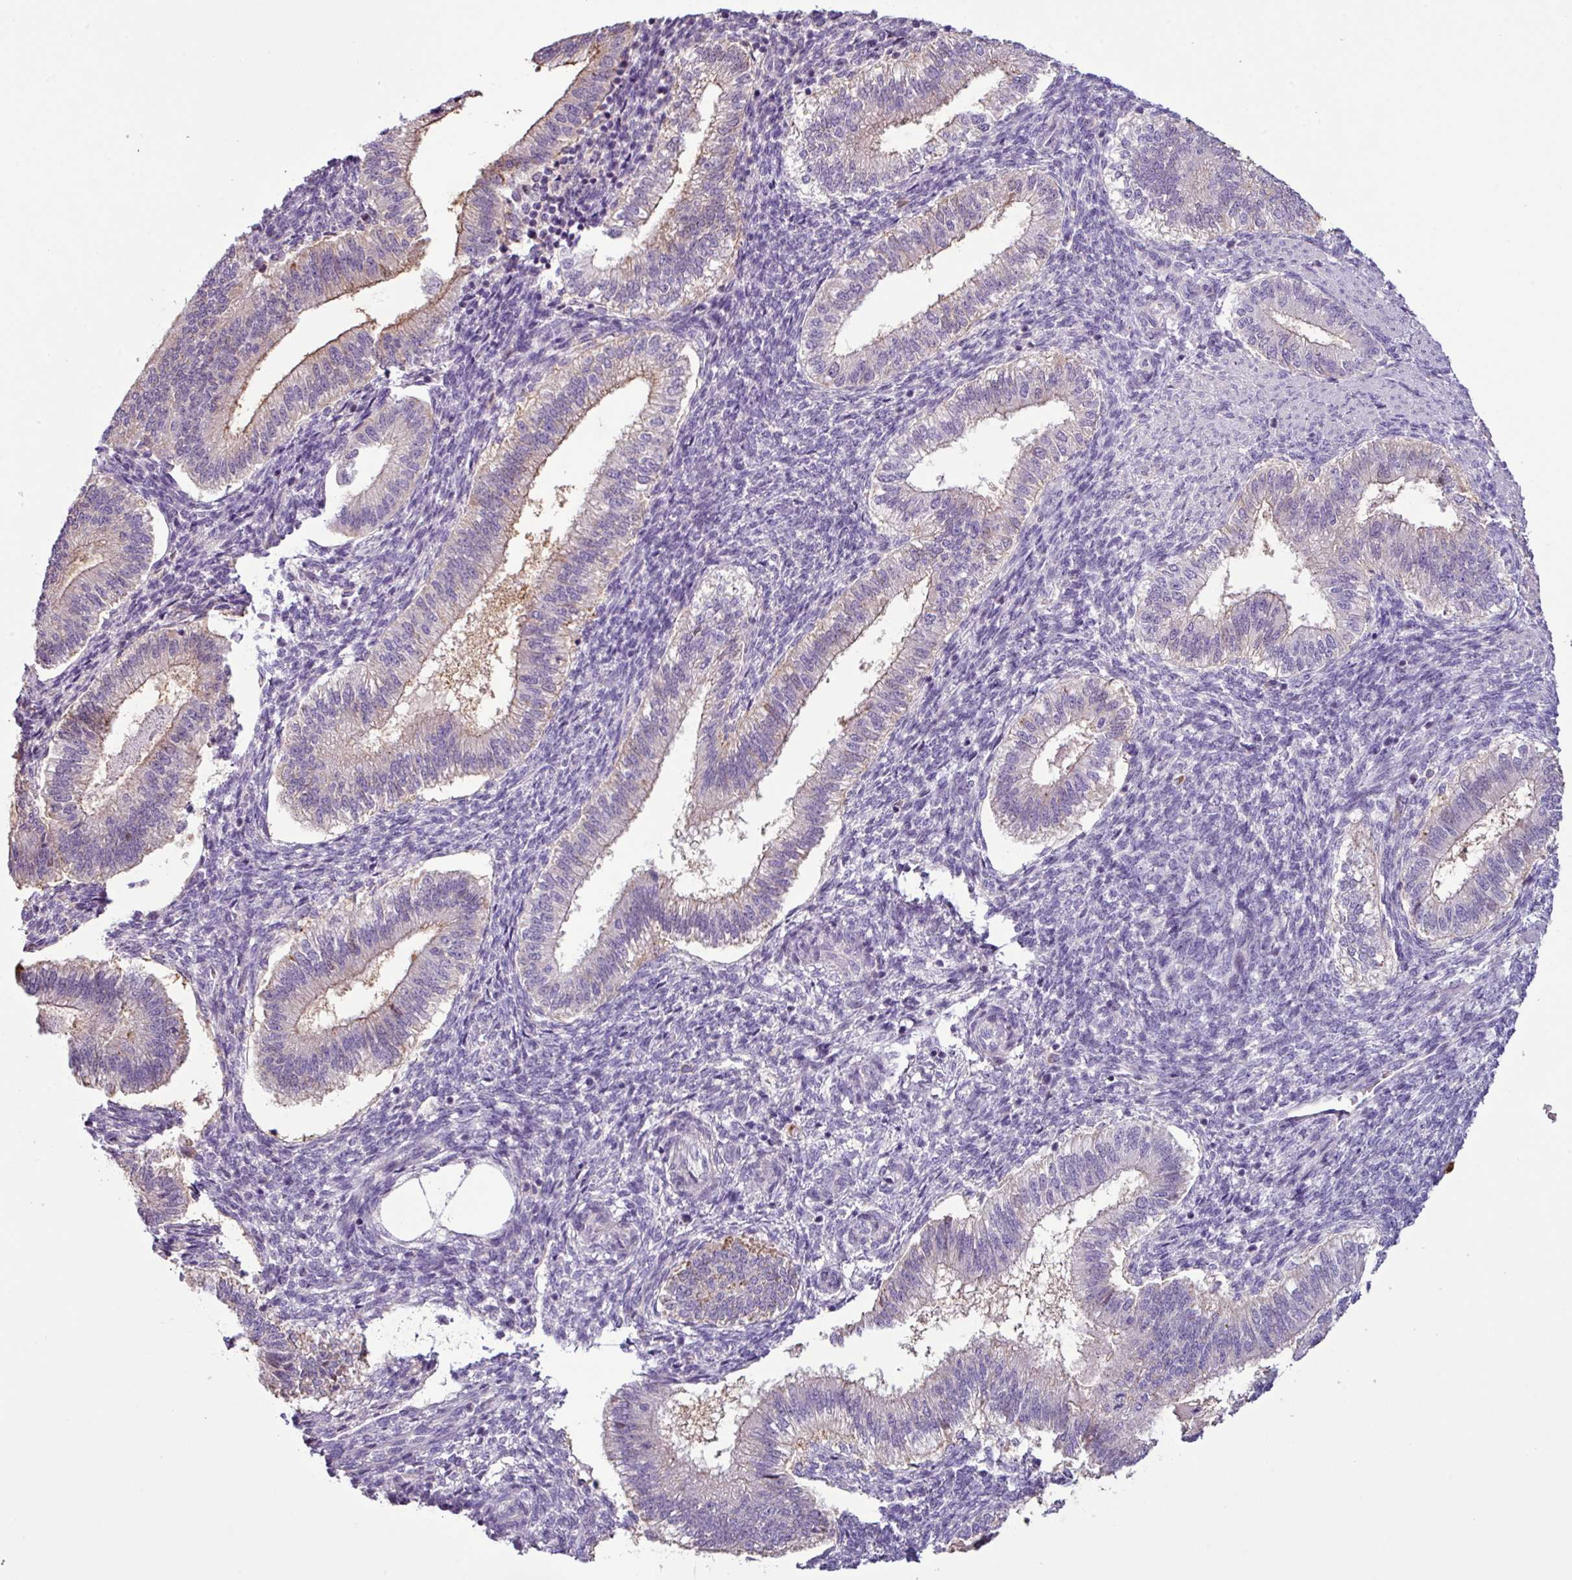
{"staining": {"intensity": "negative", "quantity": "none", "location": "none"}, "tissue": "endometrium", "cell_type": "Cells in endometrial stroma", "image_type": "normal", "snomed": [{"axis": "morphology", "description": "Normal tissue, NOS"}, {"axis": "topography", "description": "Endometrium"}], "caption": "High power microscopy image of an immunohistochemistry photomicrograph of unremarkable endometrium, revealing no significant positivity in cells in endometrial stroma.", "gene": "PNLDC1", "patient": {"sex": "female", "age": 25}}